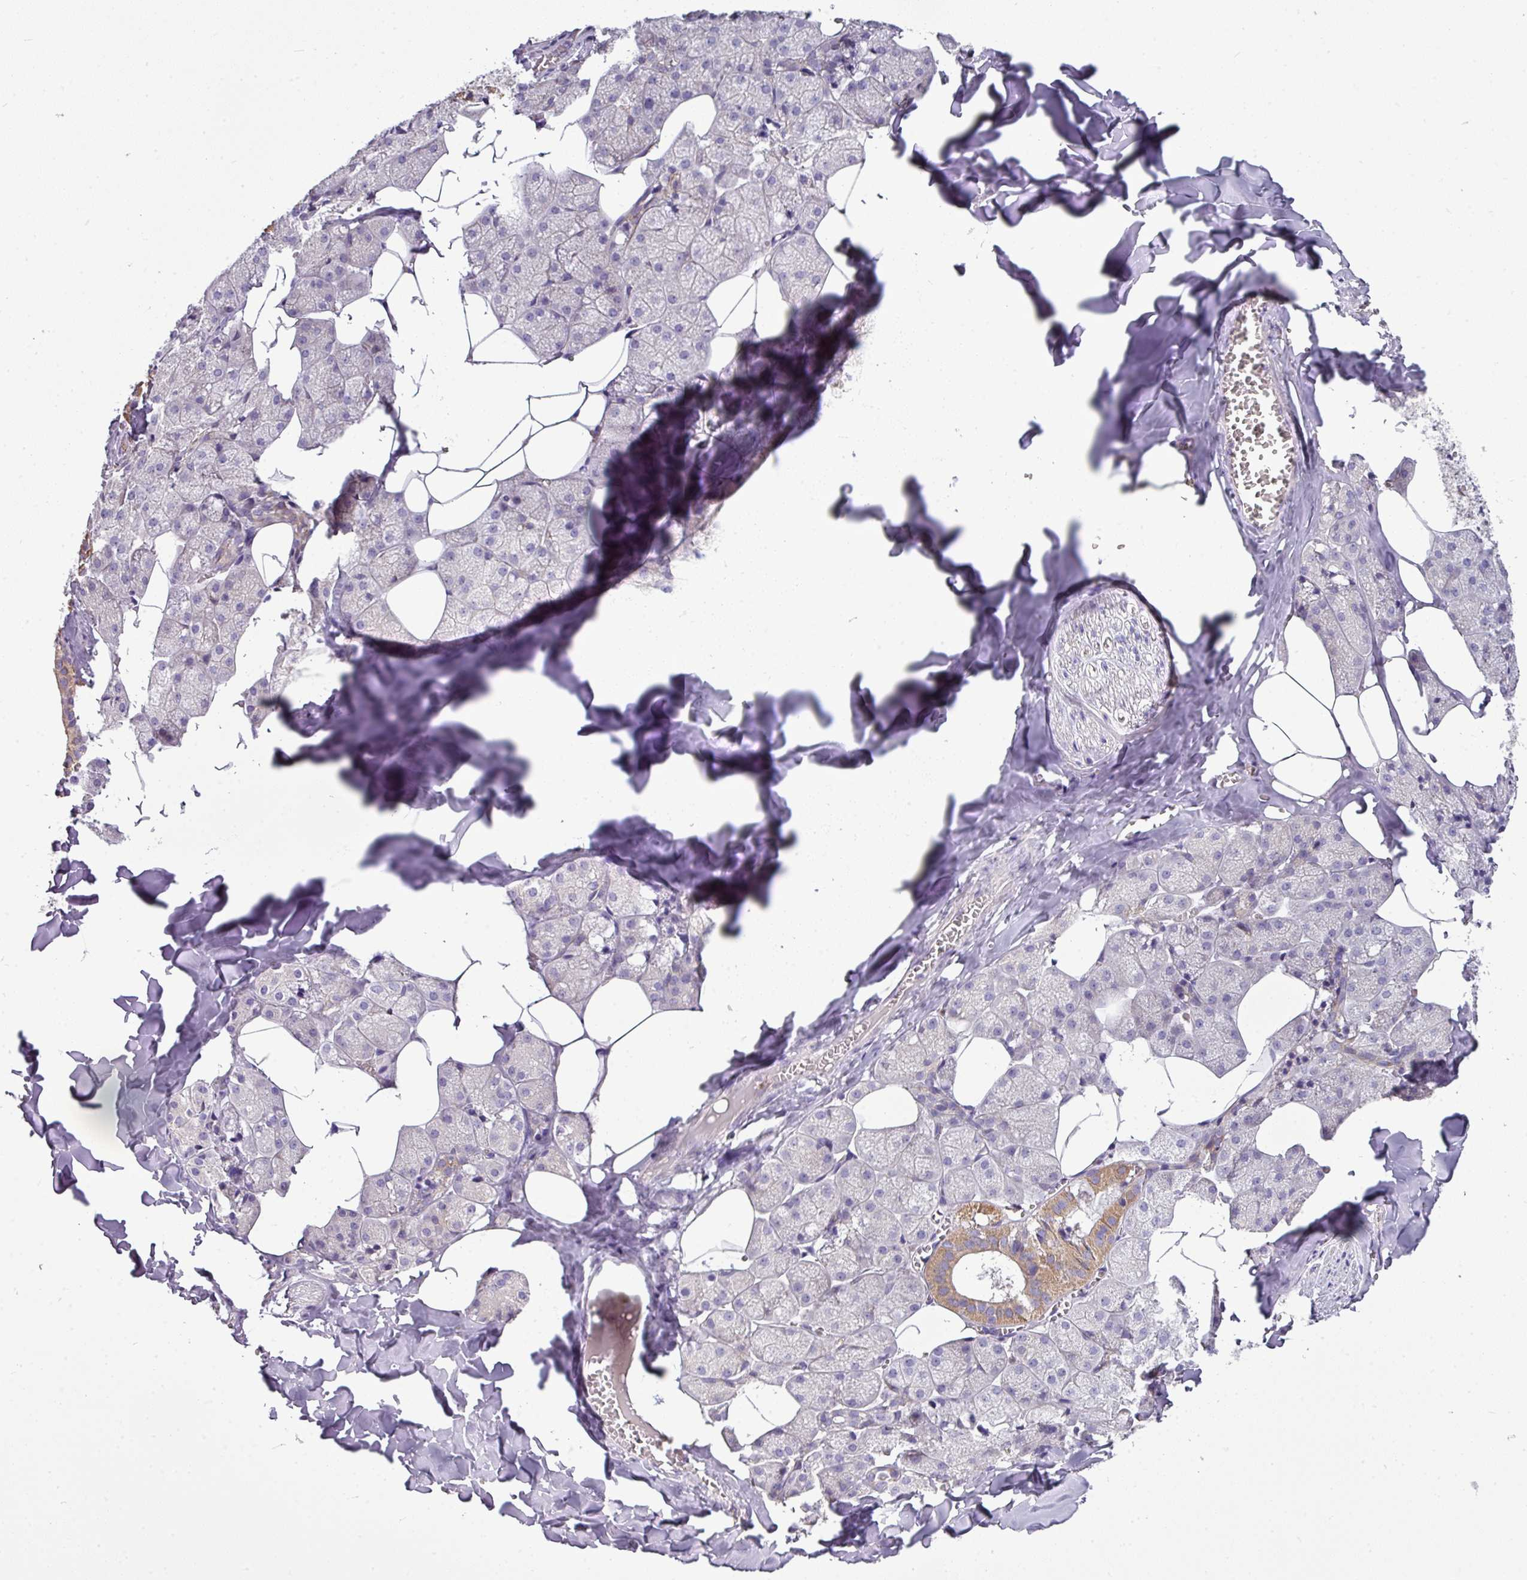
{"staining": {"intensity": "moderate", "quantity": "25%-75%", "location": "cytoplasmic/membranous"}, "tissue": "salivary gland", "cell_type": "Glandular cells", "image_type": "normal", "snomed": [{"axis": "morphology", "description": "Normal tissue, NOS"}, {"axis": "topography", "description": "Salivary gland"}, {"axis": "topography", "description": "Peripheral nerve tissue"}], "caption": "Immunohistochemical staining of benign salivary gland exhibits medium levels of moderate cytoplasmic/membranous expression in about 25%-75% of glandular cells. (DAB = brown stain, brightfield microscopy at high magnification).", "gene": "GAN", "patient": {"sex": "male", "age": 38}}